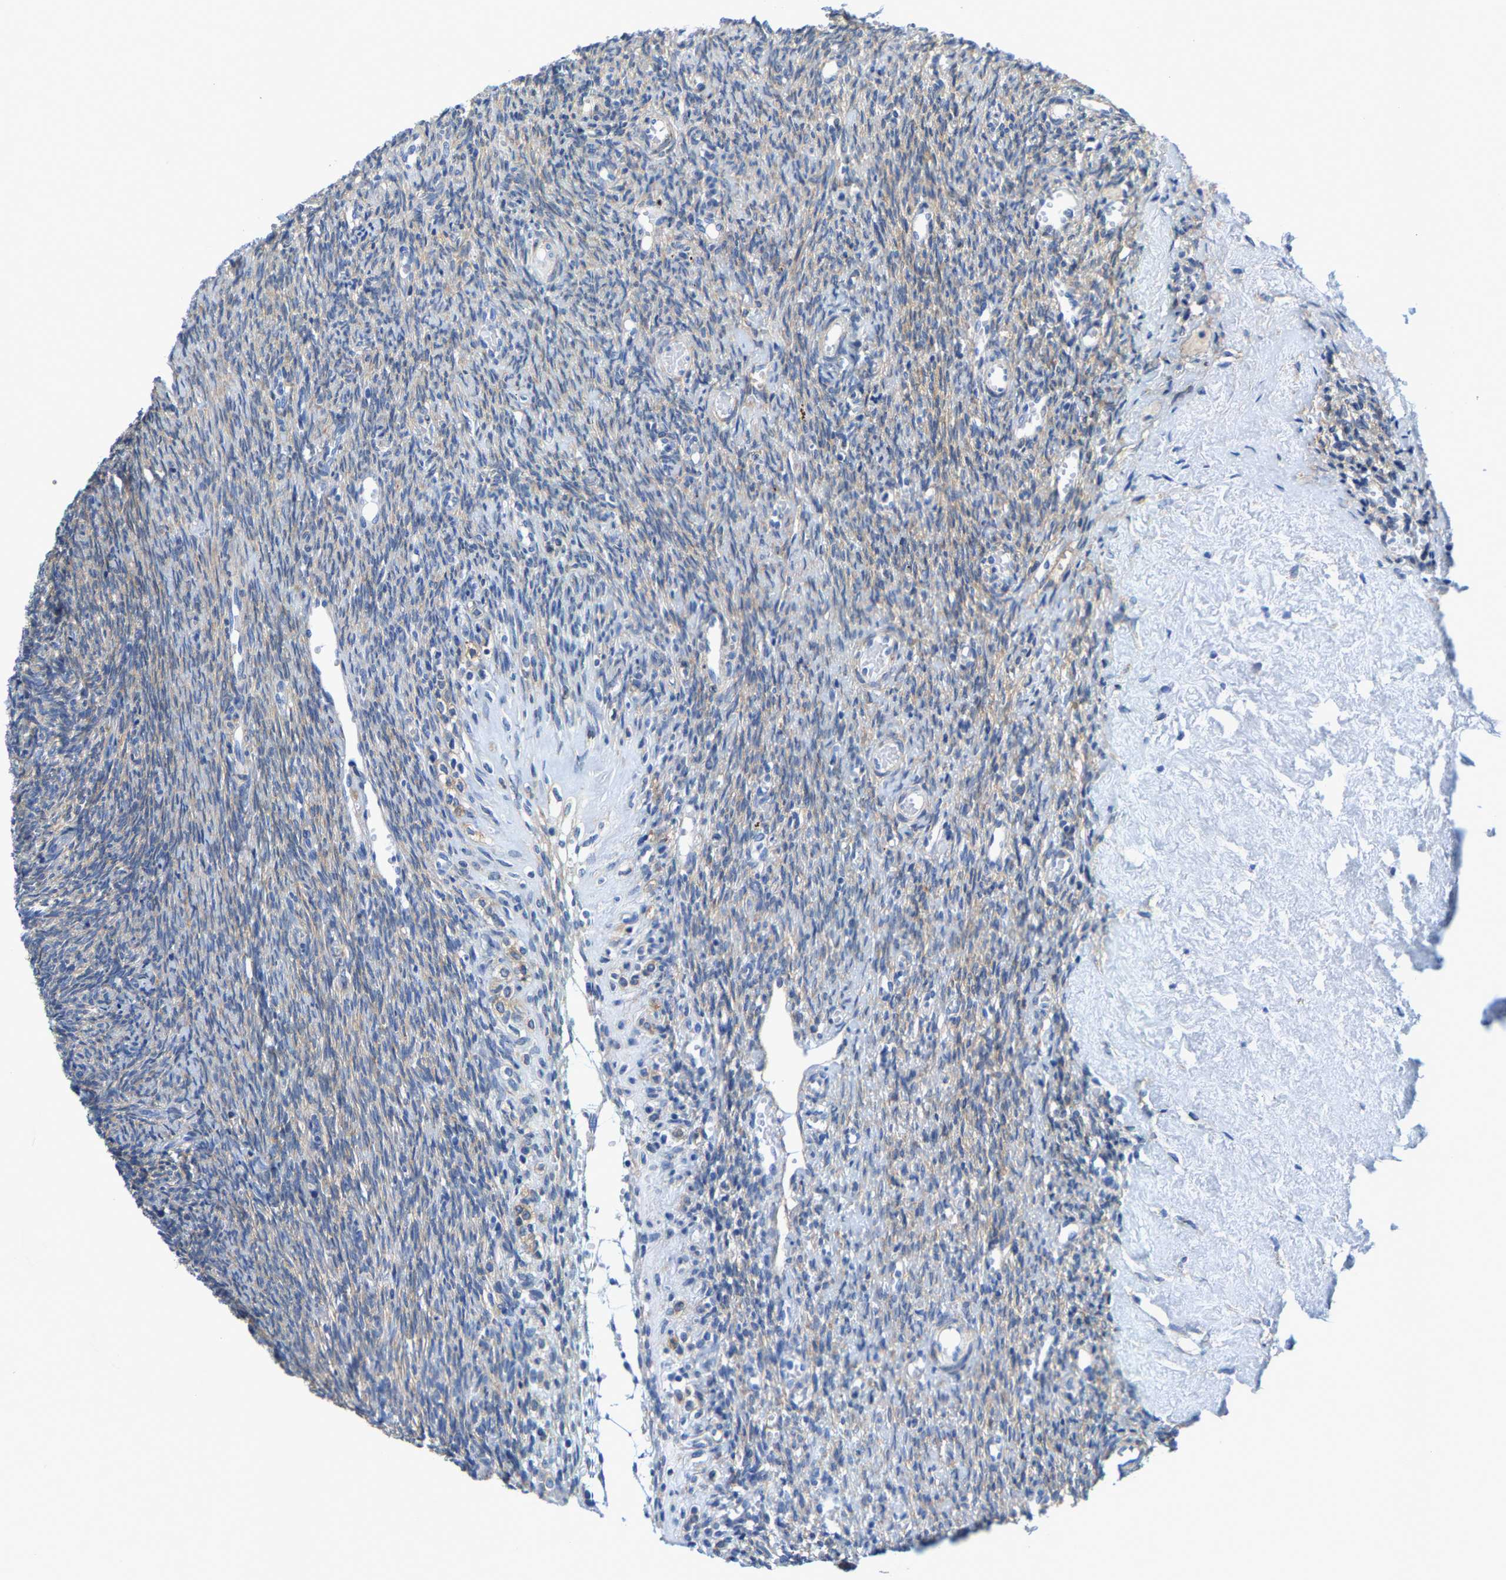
{"staining": {"intensity": "weak", "quantity": "<25%", "location": "cytoplasmic/membranous"}, "tissue": "ovary", "cell_type": "Follicle cells", "image_type": "normal", "snomed": [{"axis": "morphology", "description": "Normal tissue, NOS"}, {"axis": "topography", "description": "Ovary"}], "caption": "Protein analysis of normal ovary demonstrates no significant positivity in follicle cells.", "gene": "DSCAM", "patient": {"sex": "female", "age": 41}}